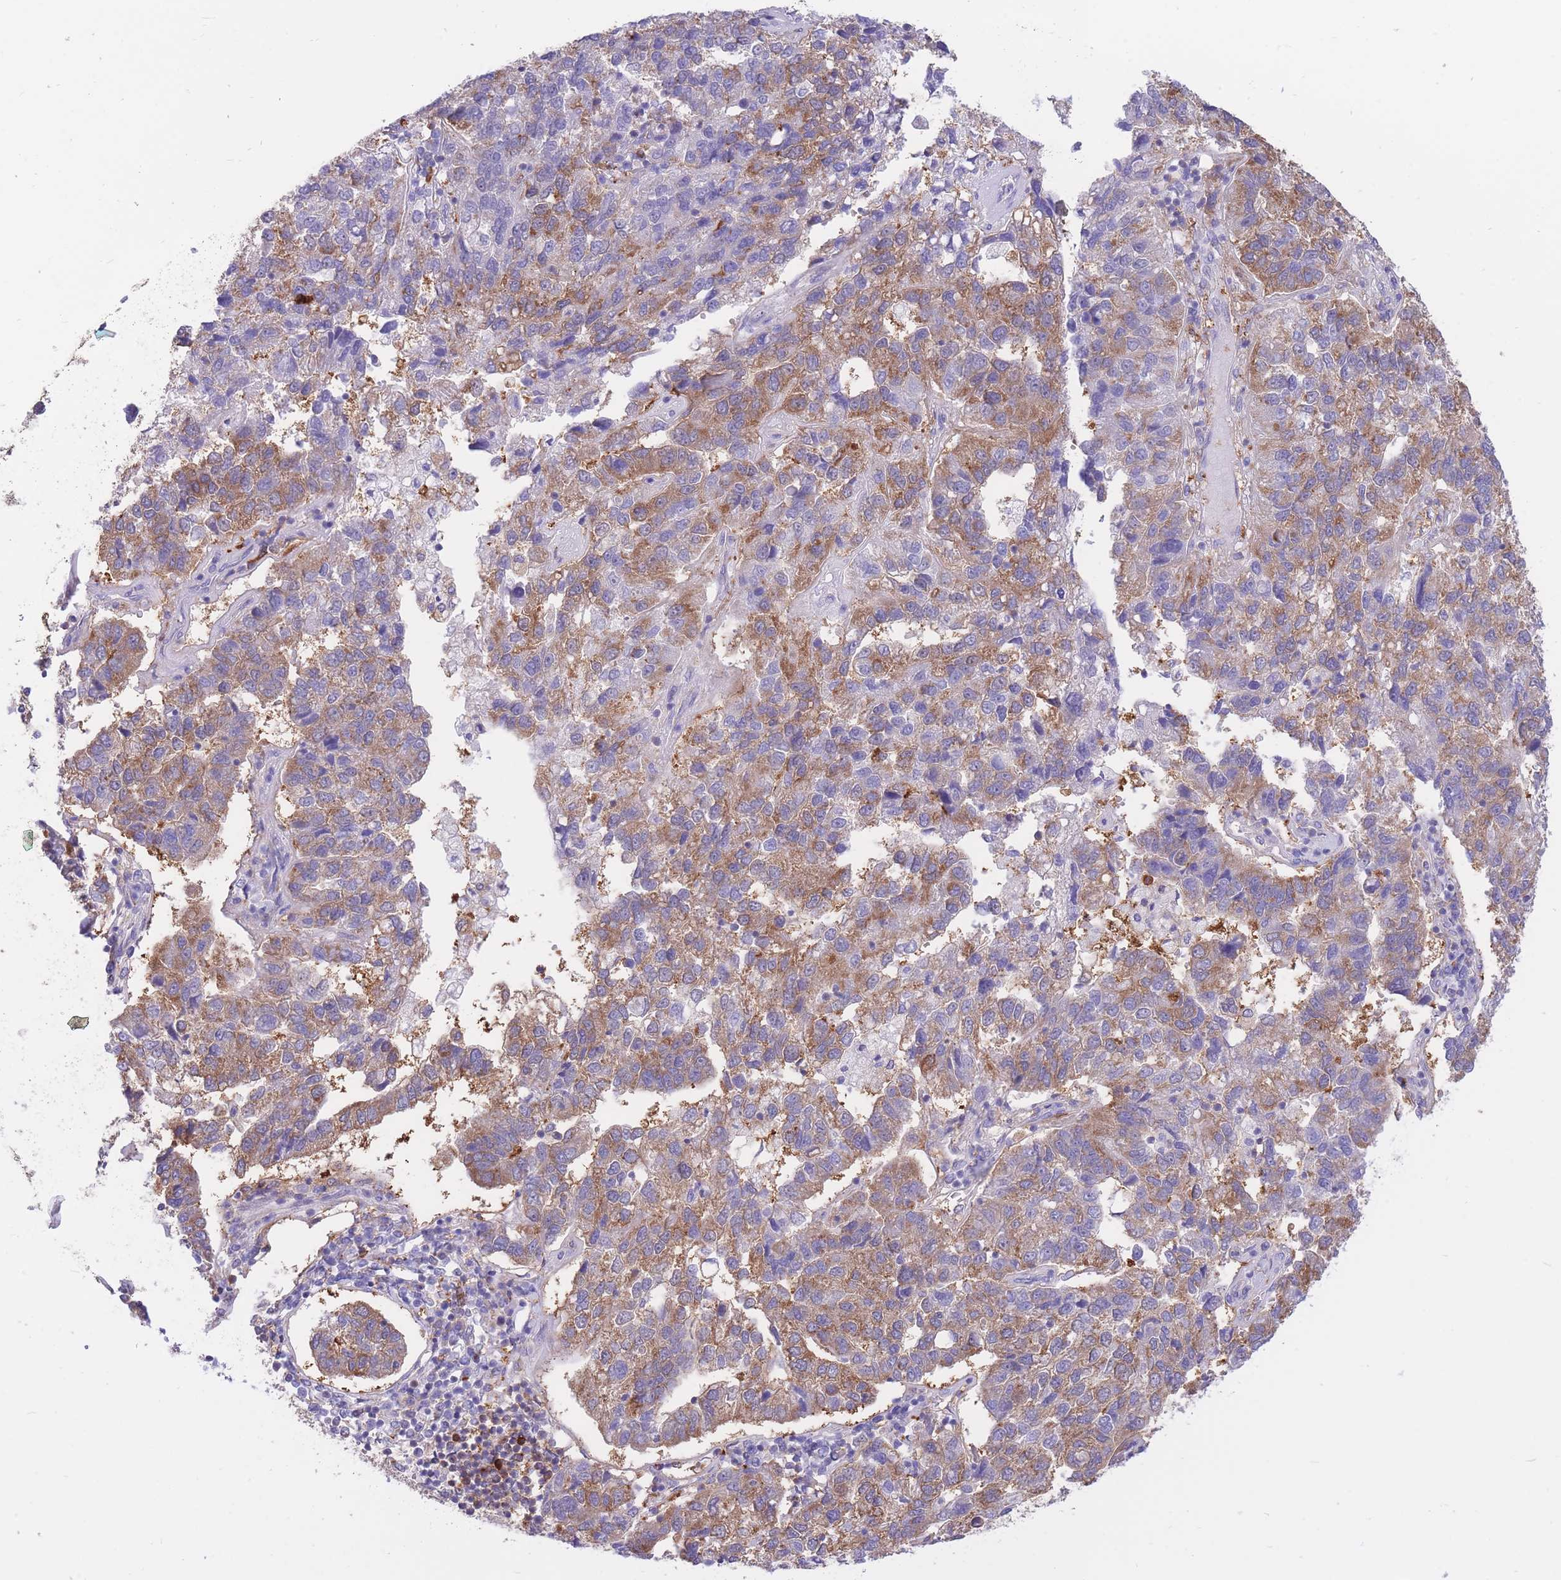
{"staining": {"intensity": "moderate", "quantity": "25%-75%", "location": "cytoplasmic/membranous"}, "tissue": "pancreatic cancer", "cell_type": "Tumor cells", "image_type": "cancer", "snomed": [{"axis": "morphology", "description": "Adenocarcinoma, NOS"}, {"axis": "topography", "description": "Pancreas"}], "caption": "The histopathology image demonstrates a brown stain indicating the presence of a protein in the cytoplasmic/membranous of tumor cells in pancreatic cancer (adenocarcinoma). (DAB (3,3'-diaminobenzidine) = brown stain, brightfield microscopy at high magnification).", "gene": "NAMPT", "patient": {"sex": "female", "age": 61}}